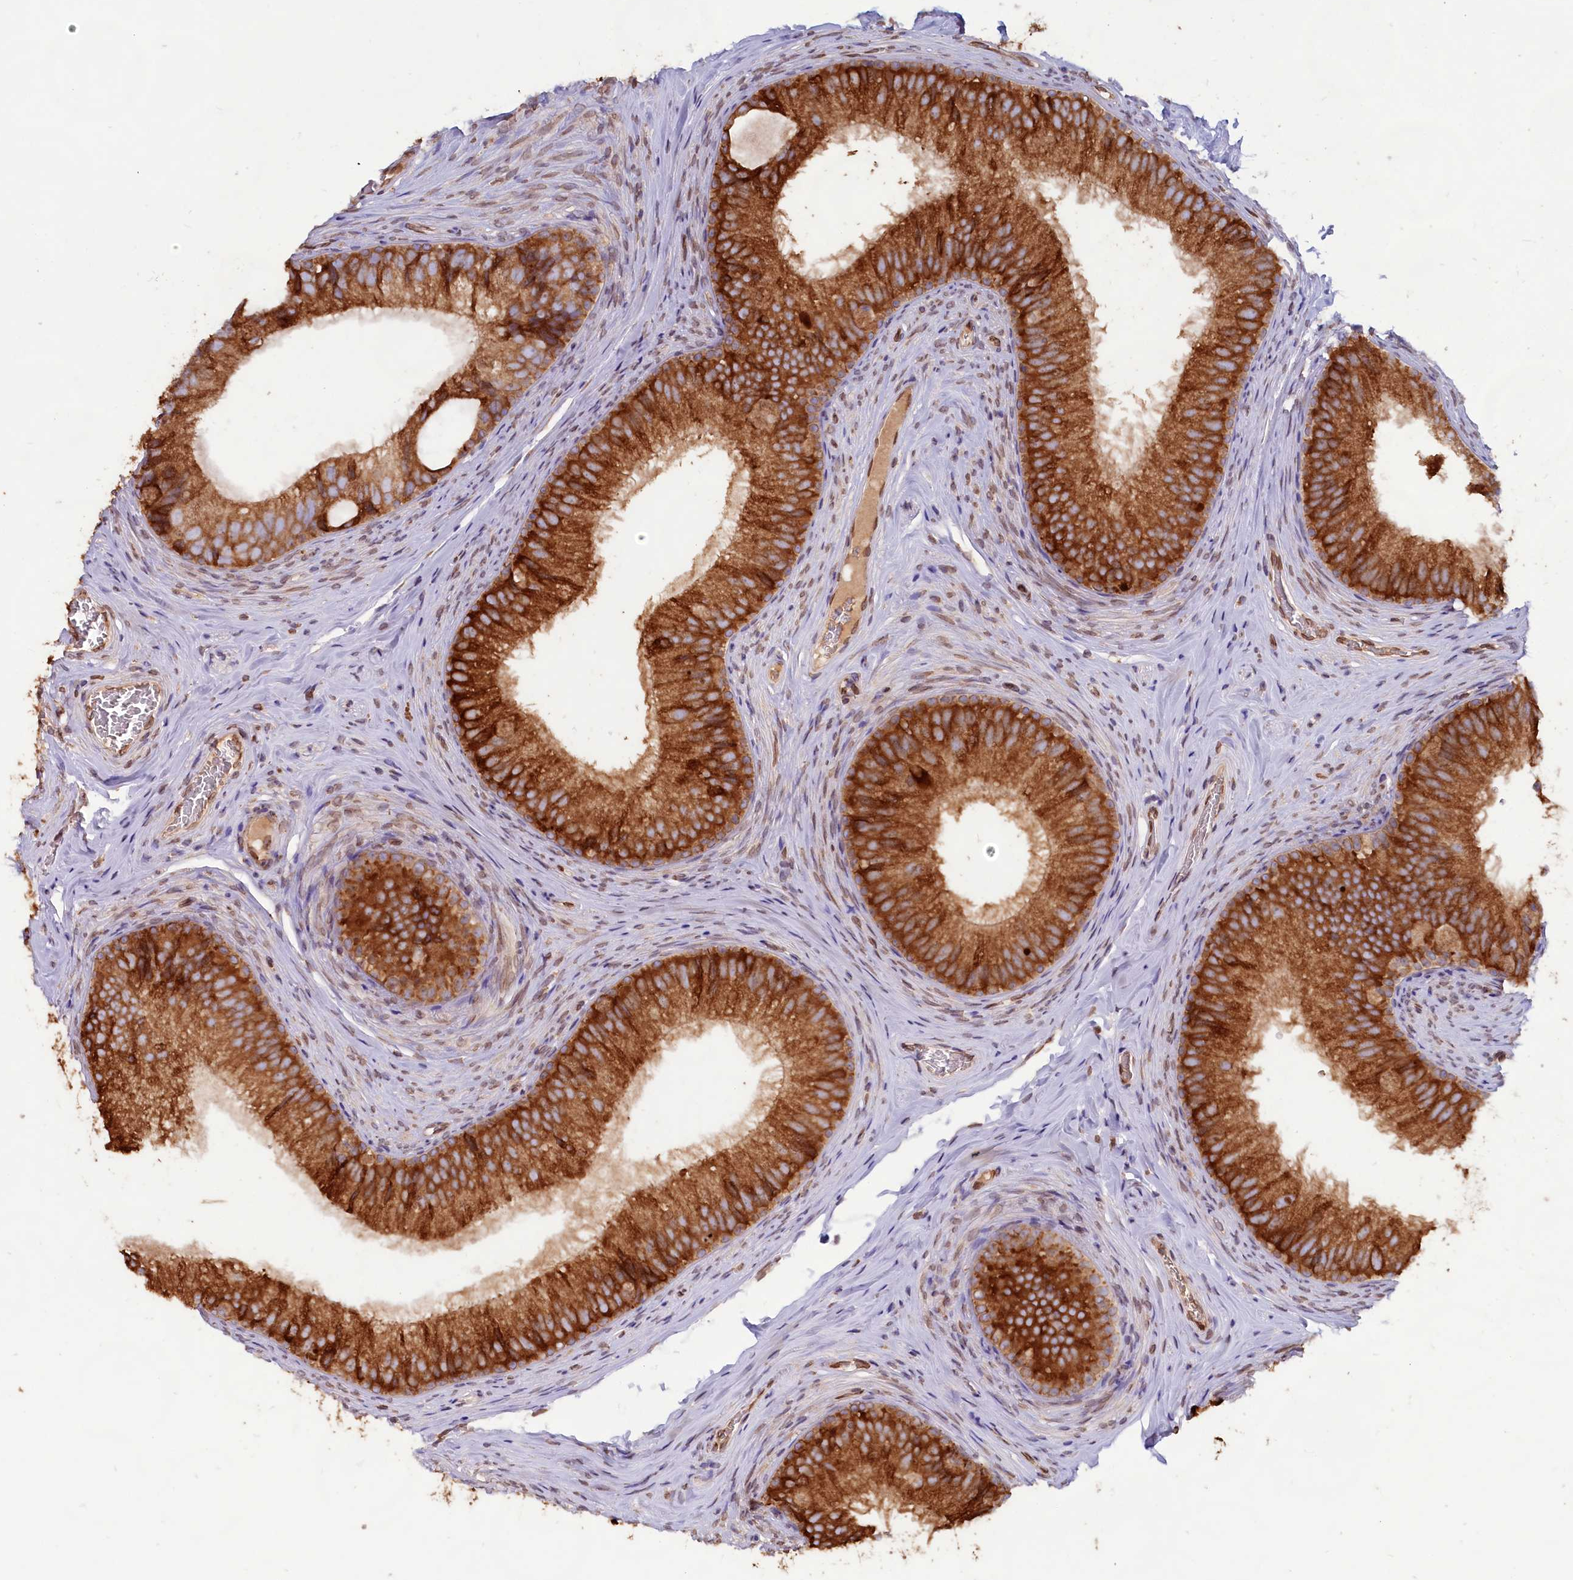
{"staining": {"intensity": "strong", "quantity": ">75%", "location": "cytoplasmic/membranous"}, "tissue": "epididymis", "cell_type": "Glandular cells", "image_type": "normal", "snomed": [{"axis": "morphology", "description": "Normal tissue, NOS"}, {"axis": "topography", "description": "Epididymis"}], "caption": "Immunohistochemistry (IHC) of benign epididymis shows high levels of strong cytoplasmic/membranous positivity in approximately >75% of glandular cells.", "gene": "TBC1D19", "patient": {"sex": "male", "age": 34}}